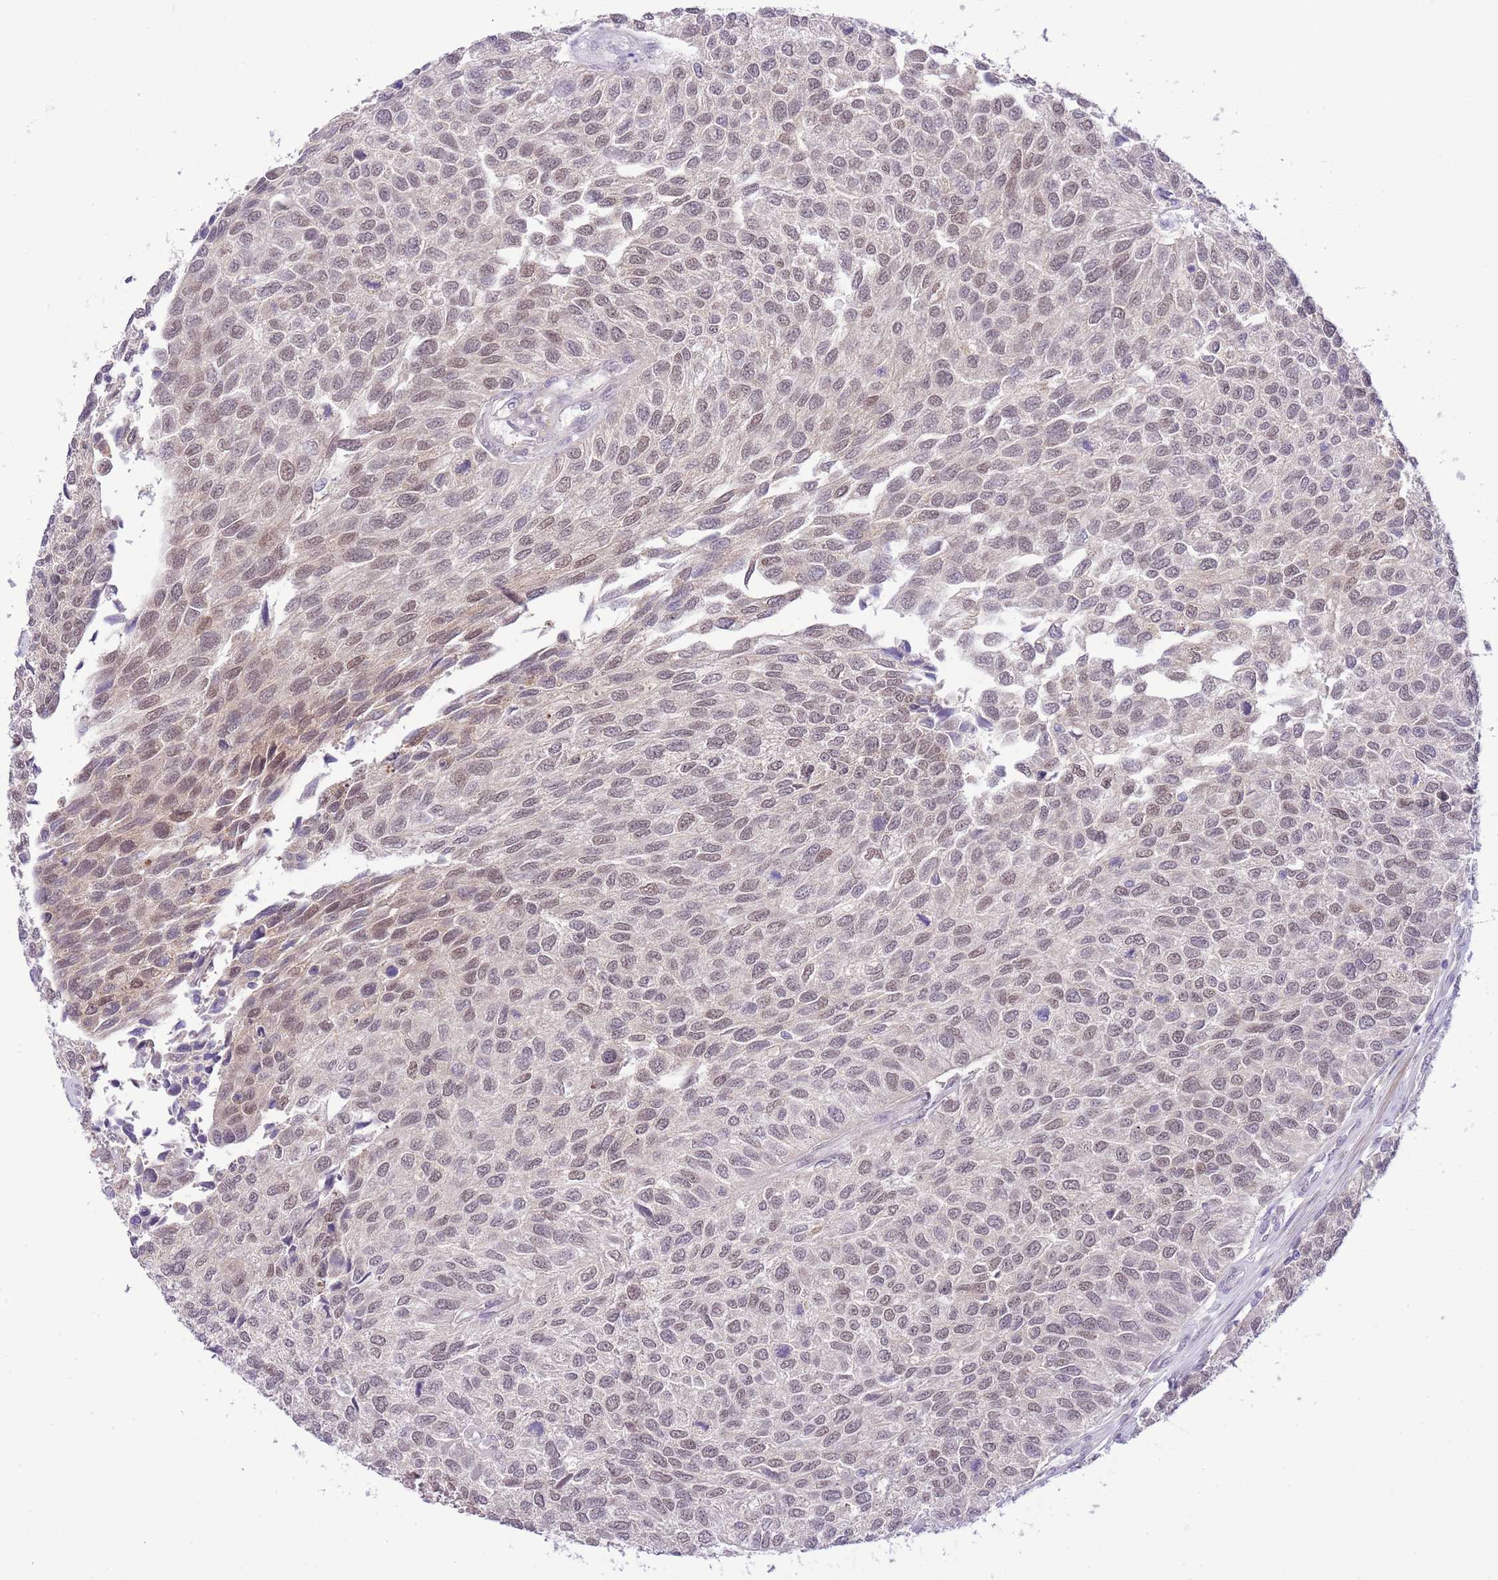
{"staining": {"intensity": "moderate", "quantity": "25%-75%", "location": "nuclear"}, "tissue": "urothelial cancer", "cell_type": "Tumor cells", "image_type": "cancer", "snomed": [{"axis": "morphology", "description": "Urothelial carcinoma, NOS"}, {"axis": "topography", "description": "Urinary bladder"}], "caption": "Protein expression analysis of human urothelial cancer reveals moderate nuclear staining in approximately 25%-75% of tumor cells.", "gene": "GALK2", "patient": {"sex": "male", "age": 55}}